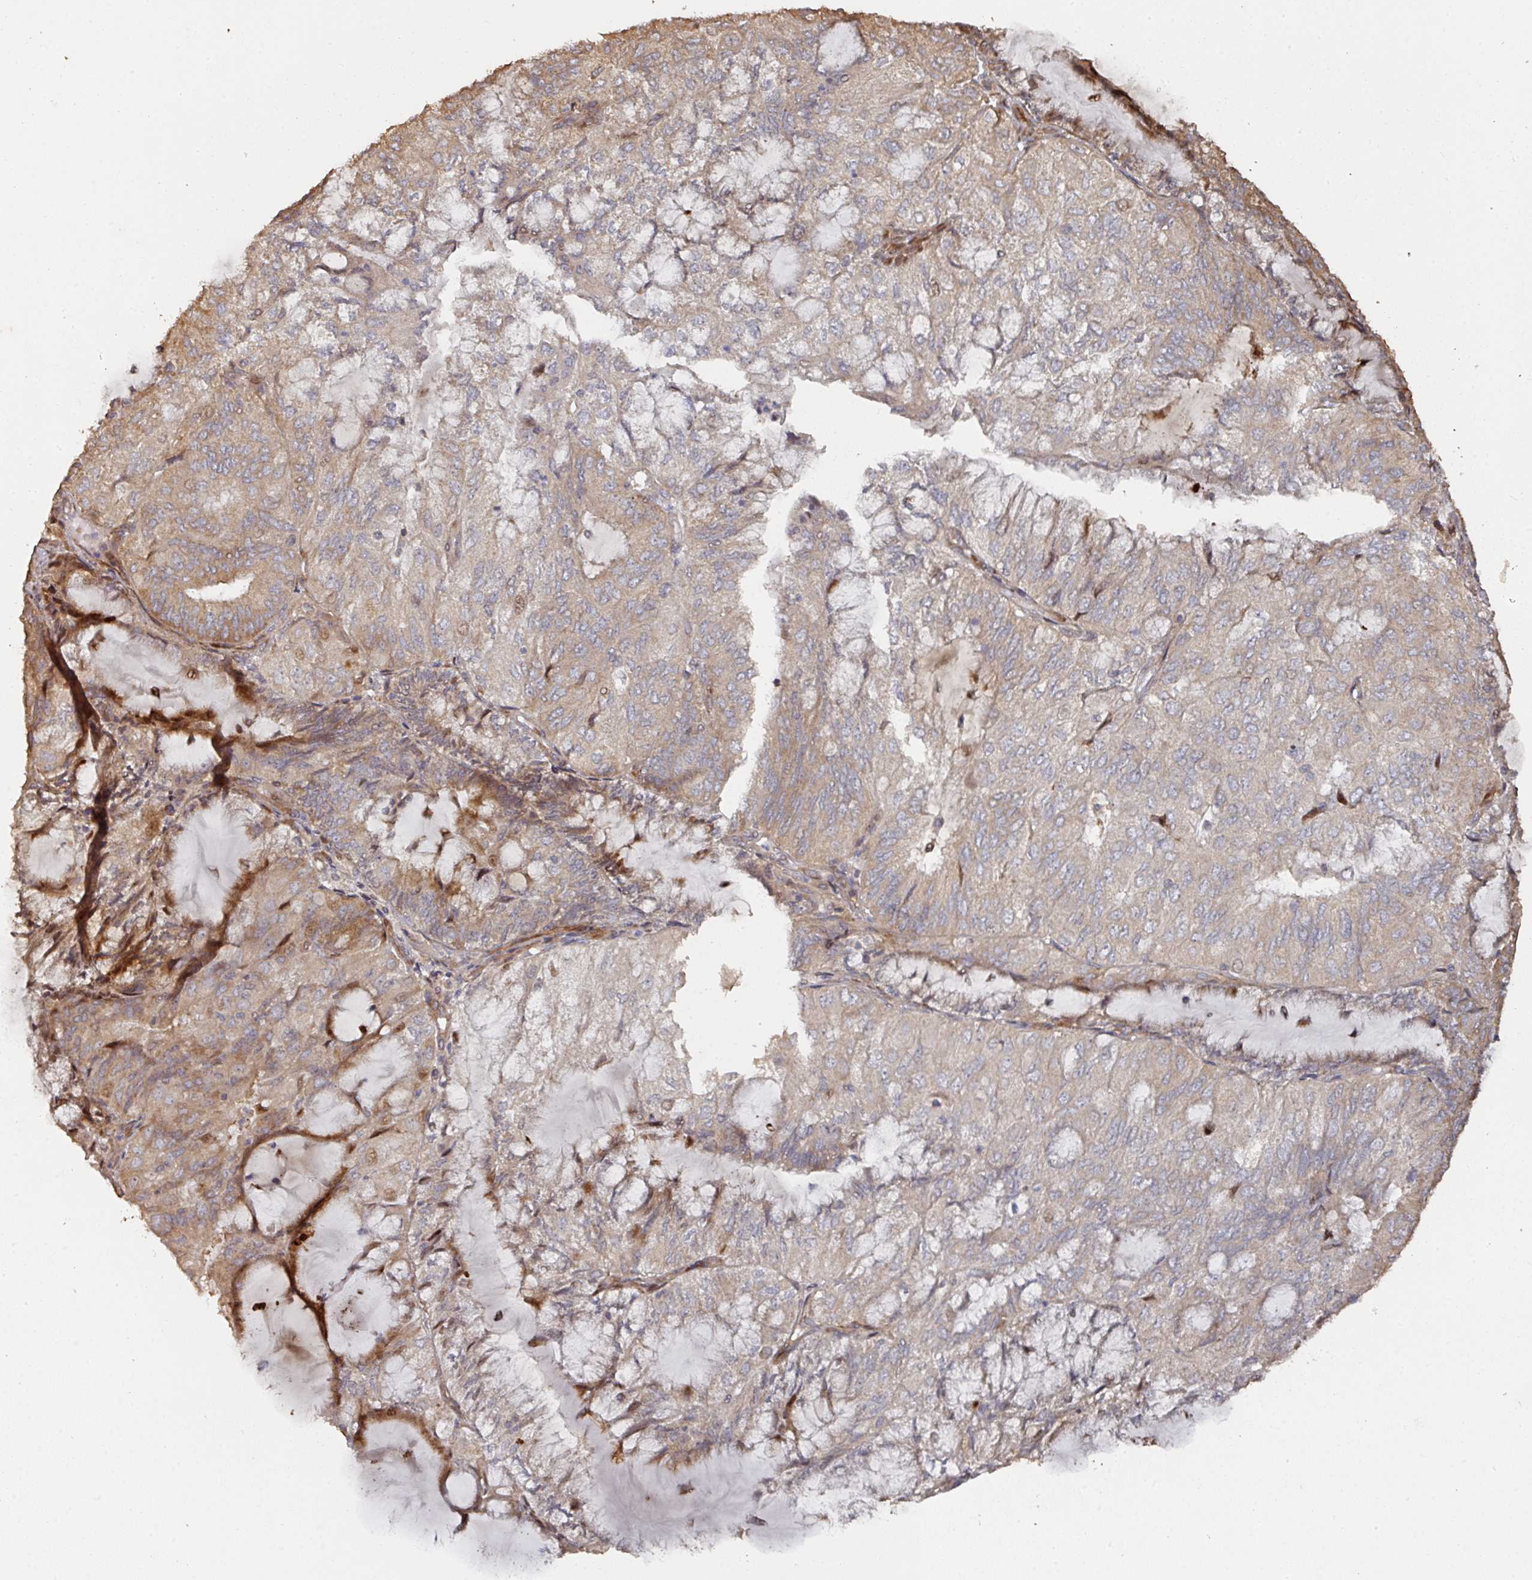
{"staining": {"intensity": "moderate", "quantity": "<25%", "location": "cytoplasmic/membranous"}, "tissue": "endometrial cancer", "cell_type": "Tumor cells", "image_type": "cancer", "snomed": [{"axis": "morphology", "description": "Adenocarcinoma, NOS"}, {"axis": "topography", "description": "Endometrium"}], "caption": "Approximately <25% of tumor cells in endometrial adenocarcinoma display moderate cytoplasmic/membranous protein expression as visualized by brown immunohistochemical staining.", "gene": "CA7", "patient": {"sex": "female", "age": 81}}